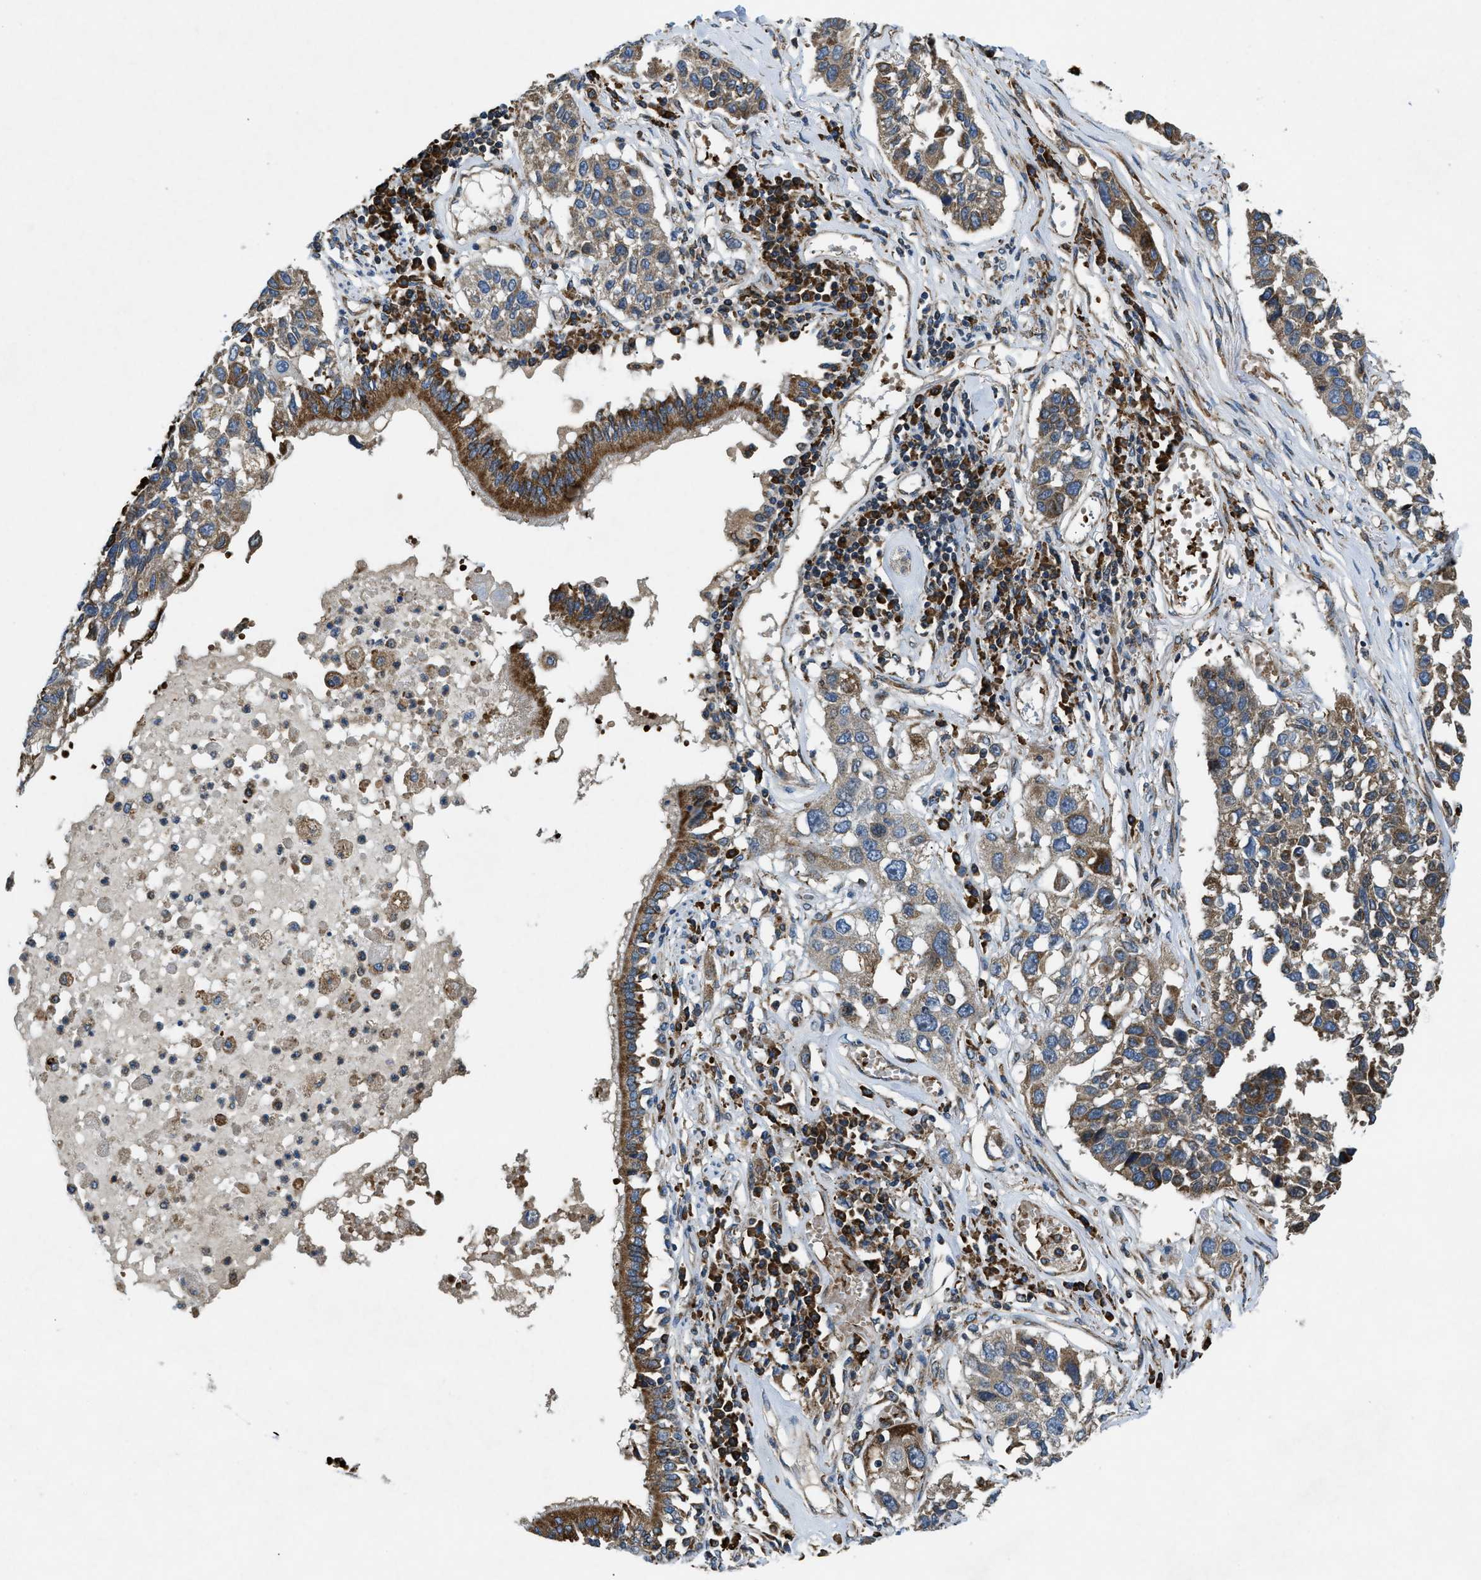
{"staining": {"intensity": "moderate", "quantity": ">75%", "location": "cytoplasmic/membranous"}, "tissue": "lung cancer", "cell_type": "Tumor cells", "image_type": "cancer", "snomed": [{"axis": "morphology", "description": "Squamous cell carcinoma, NOS"}, {"axis": "topography", "description": "Lung"}], "caption": "The immunohistochemical stain shows moderate cytoplasmic/membranous staining in tumor cells of lung squamous cell carcinoma tissue. (Brightfield microscopy of DAB IHC at high magnification).", "gene": "CSPG4", "patient": {"sex": "male", "age": 71}}